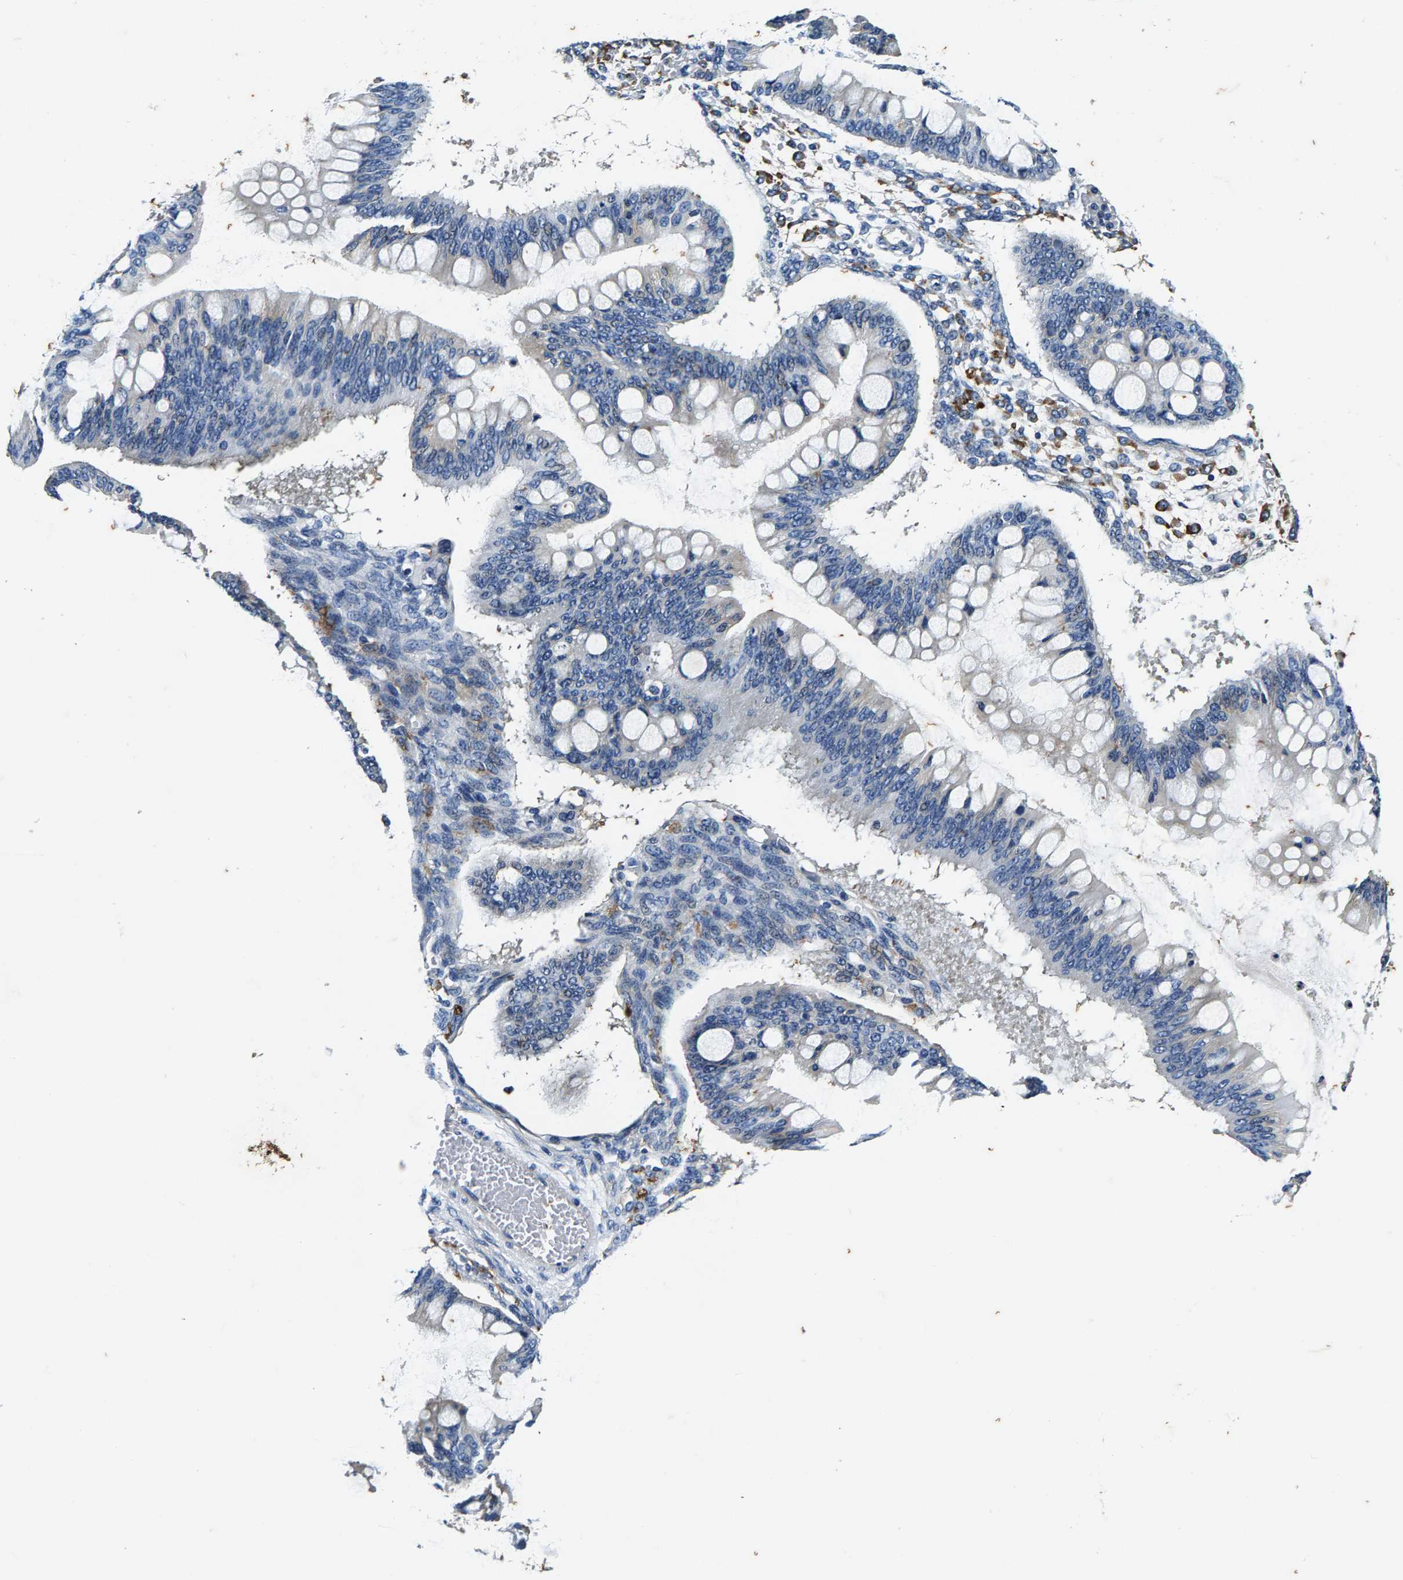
{"staining": {"intensity": "negative", "quantity": "none", "location": "none"}, "tissue": "ovarian cancer", "cell_type": "Tumor cells", "image_type": "cancer", "snomed": [{"axis": "morphology", "description": "Cystadenocarcinoma, mucinous, NOS"}, {"axis": "topography", "description": "Ovary"}], "caption": "The image shows no significant positivity in tumor cells of ovarian mucinous cystadenocarcinoma.", "gene": "PI4KB", "patient": {"sex": "female", "age": 73}}